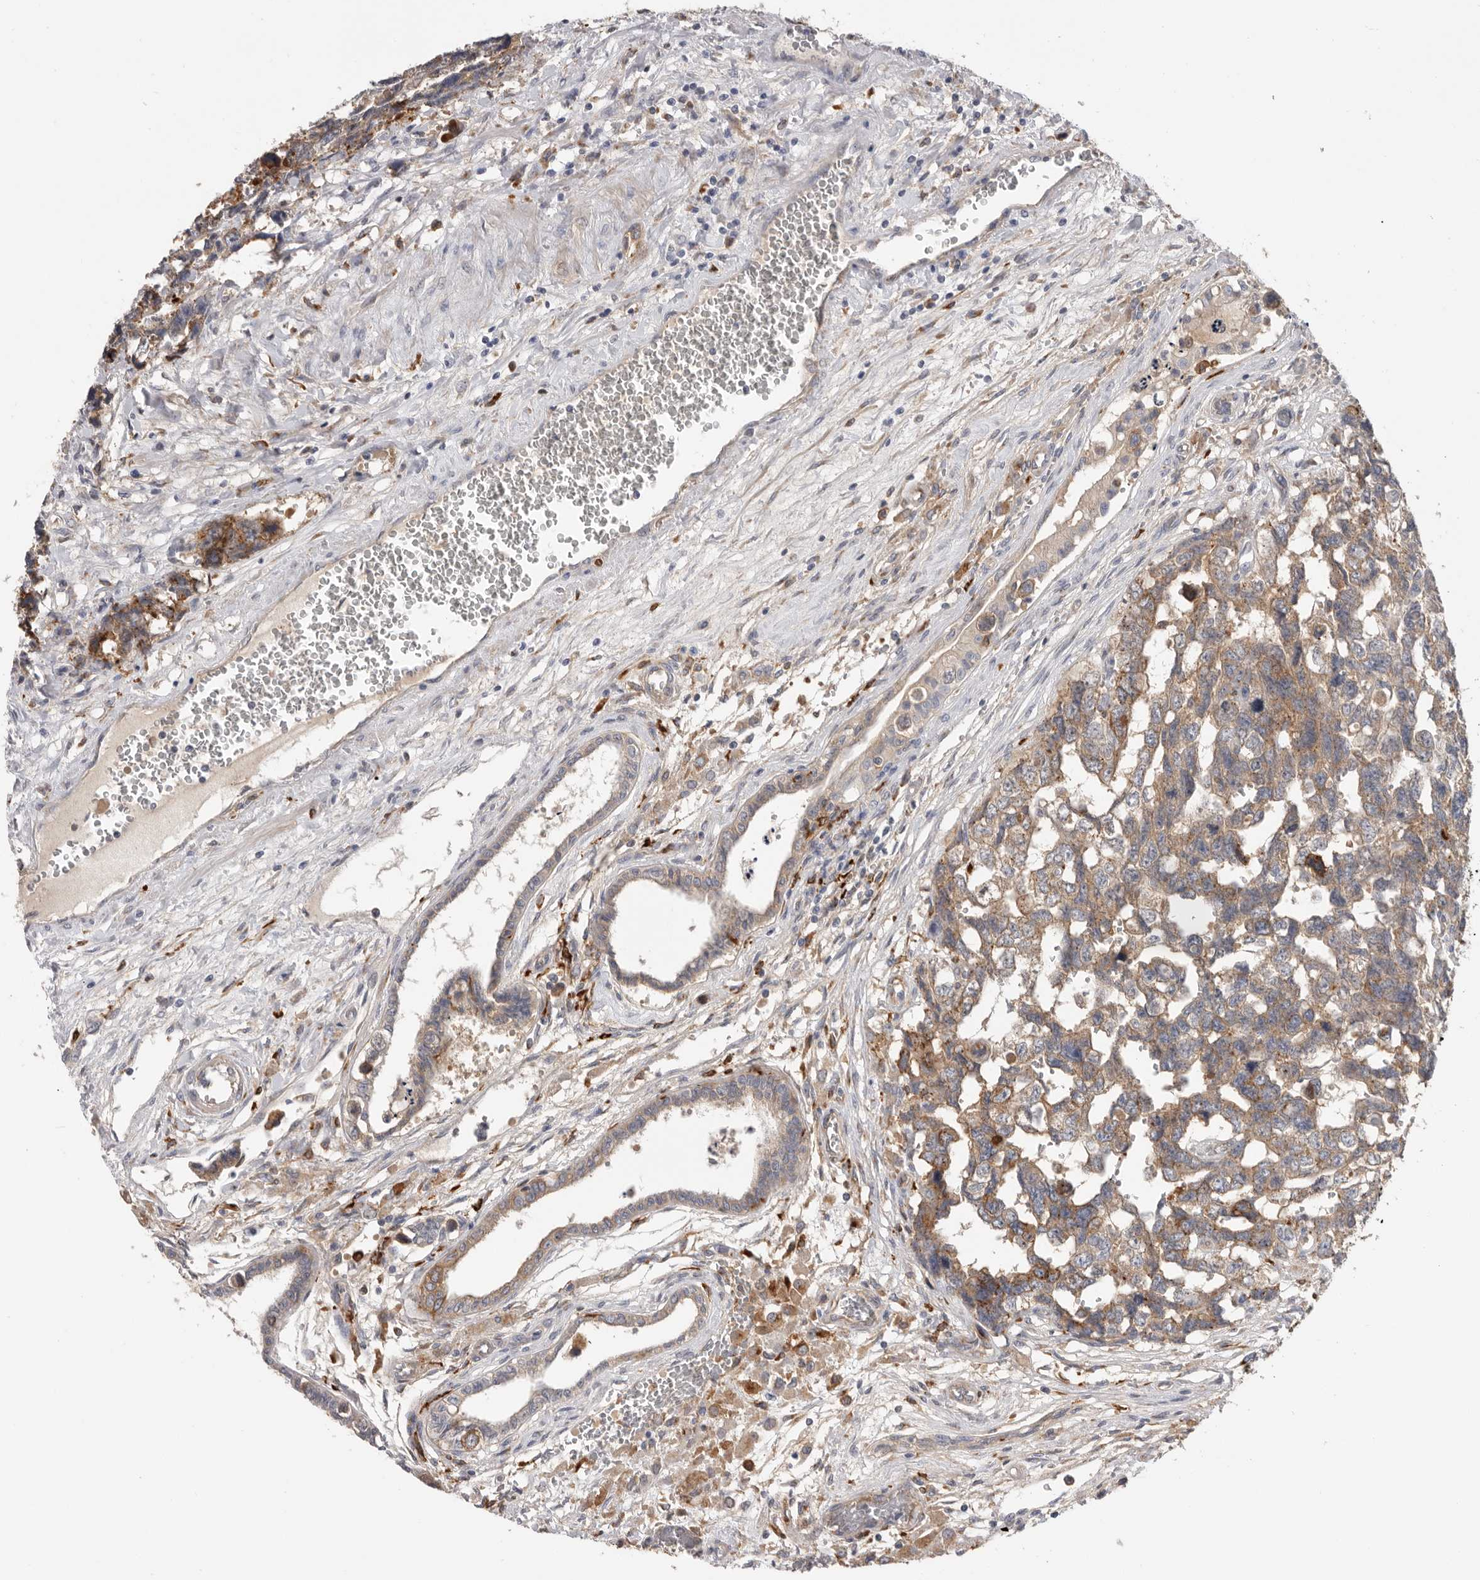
{"staining": {"intensity": "moderate", "quantity": "25%-75%", "location": "cytoplasmic/membranous"}, "tissue": "testis cancer", "cell_type": "Tumor cells", "image_type": "cancer", "snomed": [{"axis": "morphology", "description": "Carcinoma, Embryonal, NOS"}, {"axis": "topography", "description": "Testis"}], "caption": "This is a histology image of immunohistochemistry staining of testis embryonal carcinoma, which shows moderate positivity in the cytoplasmic/membranous of tumor cells.", "gene": "TFRC", "patient": {"sex": "male", "age": 31}}